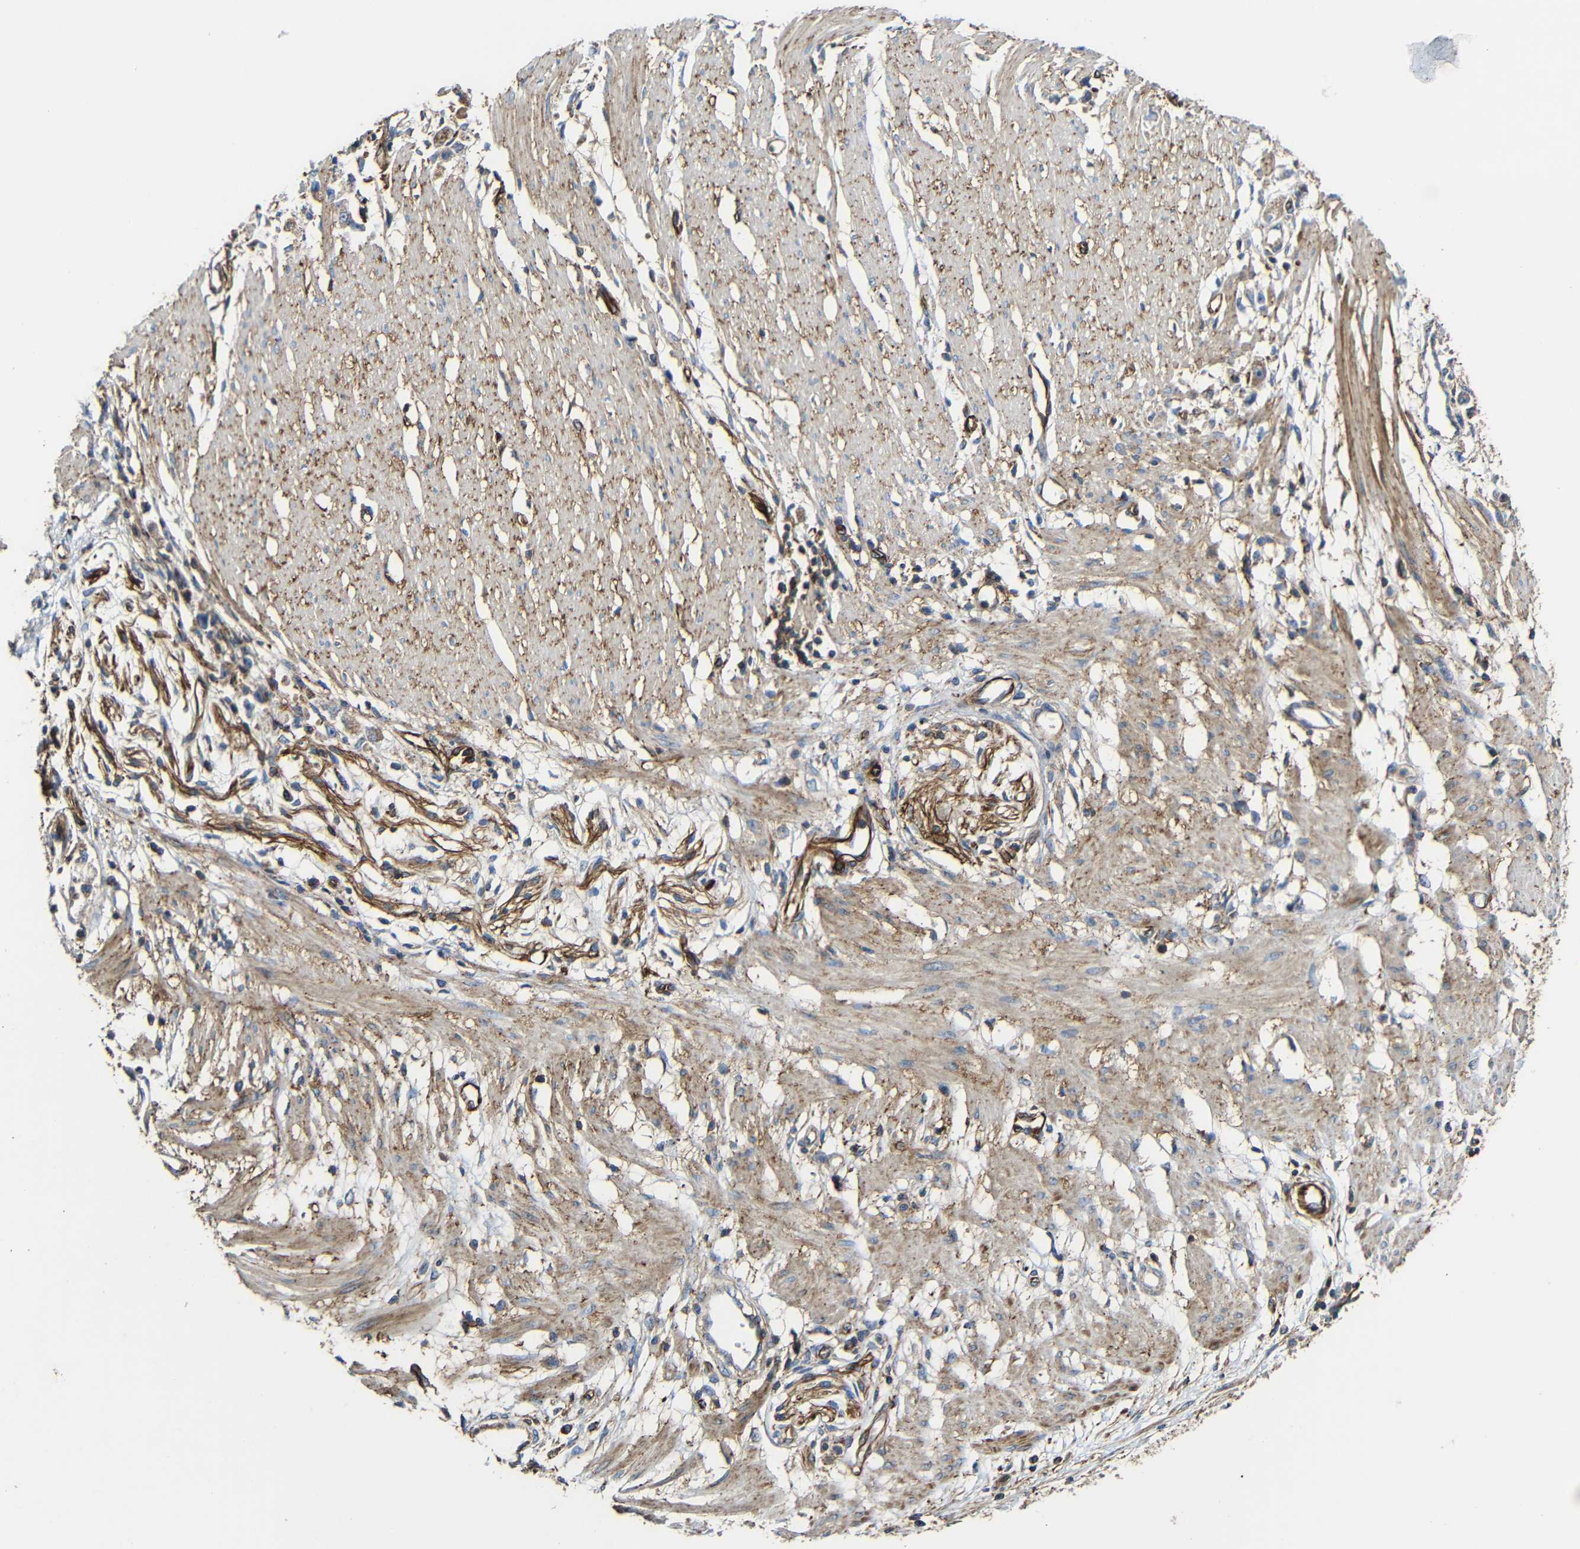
{"staining": {"intensity": "moderate", "quantity": "25%-75%", "location": "cytoplasmic/membranous"}, "tissue": "stomach cancer", "cell_type": "Tumor cells", "image_type": "cancer", "snomed": [{"axis": "morphology", "description": "Adenocarcinoma, NOS"}, {"axis": "topography", "description": "Stomach"}], "caption": "This is an image of immunohistochemistry (IHC) staining of stomach adenocarcinoma, which shows moderate expression in the cytoplasmic/membranous of tumor cells.", "gene": "IGSF10", "patient": {"sex": "female", "age": 59}}